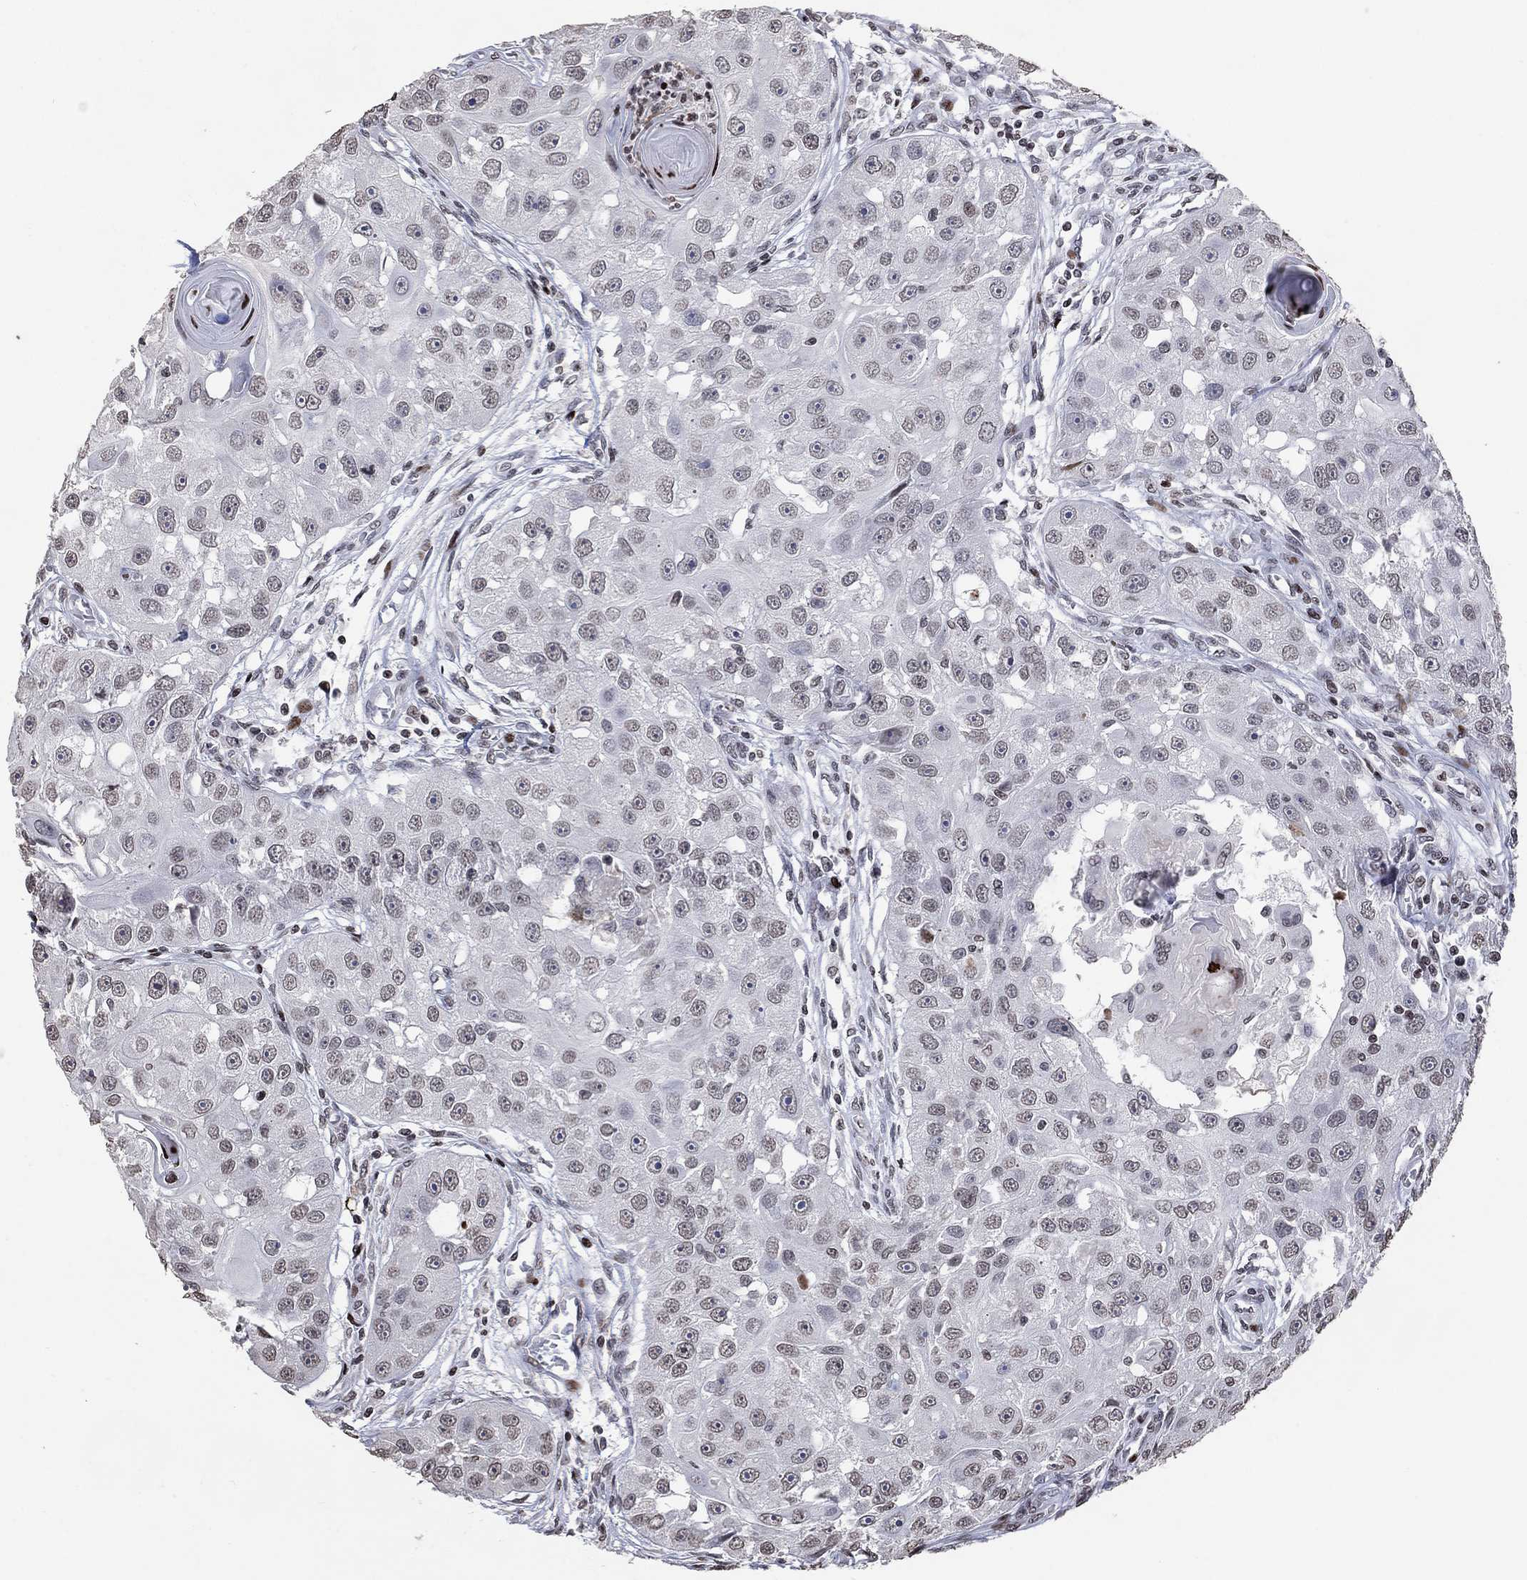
{"staining": {"intensity": "negative", "quantity": "none", "location": "none"}, "tissue": "head and neck cancer", "cell_type": "Tumor cells", "image_type": "cancer", "snomed": [{"axis": "morphology", "description": "Squamous cell carcinoma, NOS"}, {"axis": "topography", "description": "Head-Neck"}], "caption": "Immunohistochemistry (IHC) micrograph of head and neck cancer (squamous cell carcinoma) stained for a protein (brown), which displays no staining in tumor cells.", "gene": "SRSF3", "patient": {"sex": "male", "age": 51}}